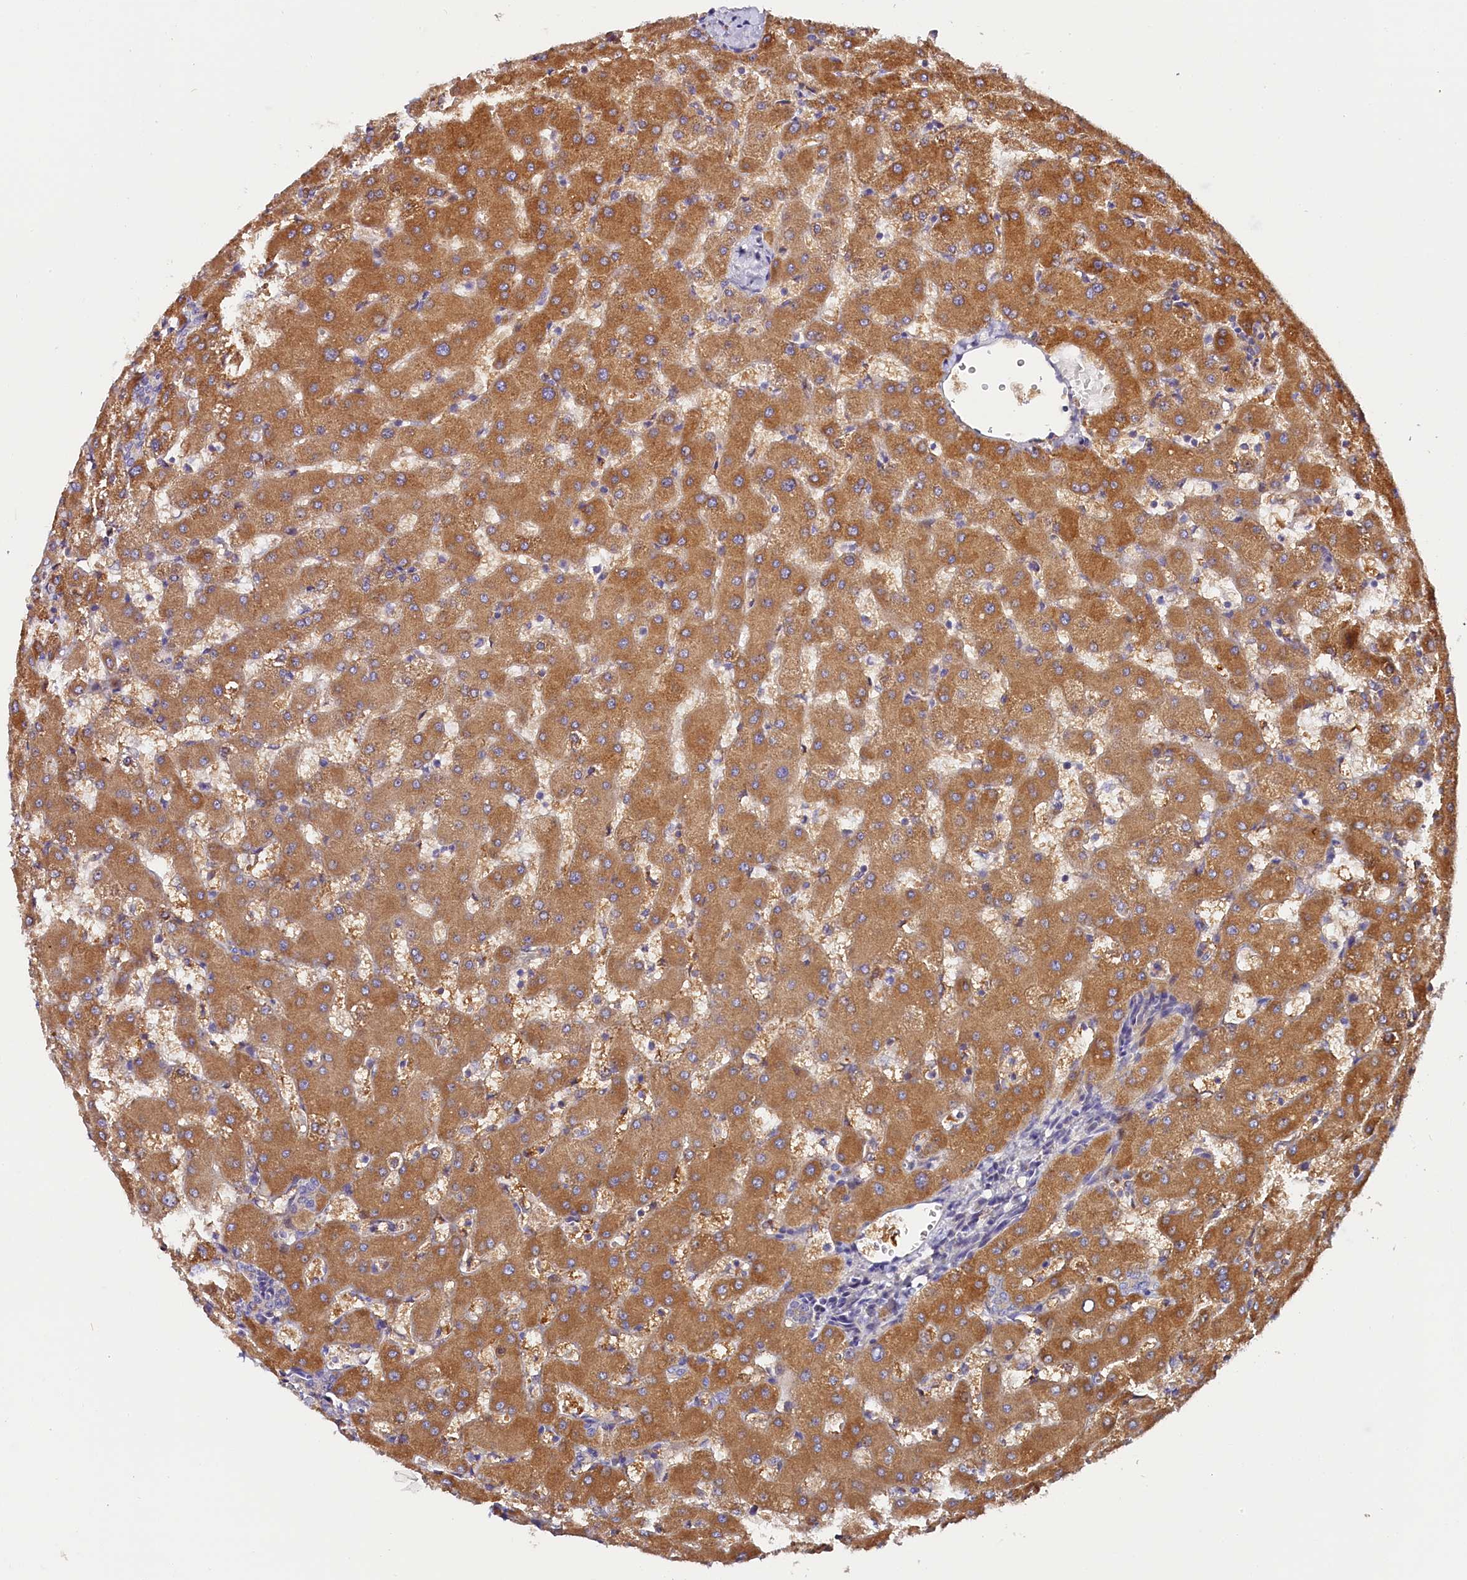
{"staining": {"intensity": "weak", "quantity": "25%-75%", "location": "cytoplasmic/membranous"}, "tissue": "liver", "cell_type": "Cholangiocytes", "image_type": "normal", "snomed": [{"axis": "morphology", "description": "Normal tissue, NOS"}, {"axis": "topography", "description": "Liver"}], "caption": "A high-resolution histopathology image shows immunohistochemistry staining of benign liver, which demonstrates weak cytoplasmic/membranous staining in approximately 25%-75% of cholangiocytes. (IHC, brightfield microscopy, high magnification).", "gene": "KATNB1", "patient": {"sex": "female", "age": 63}}